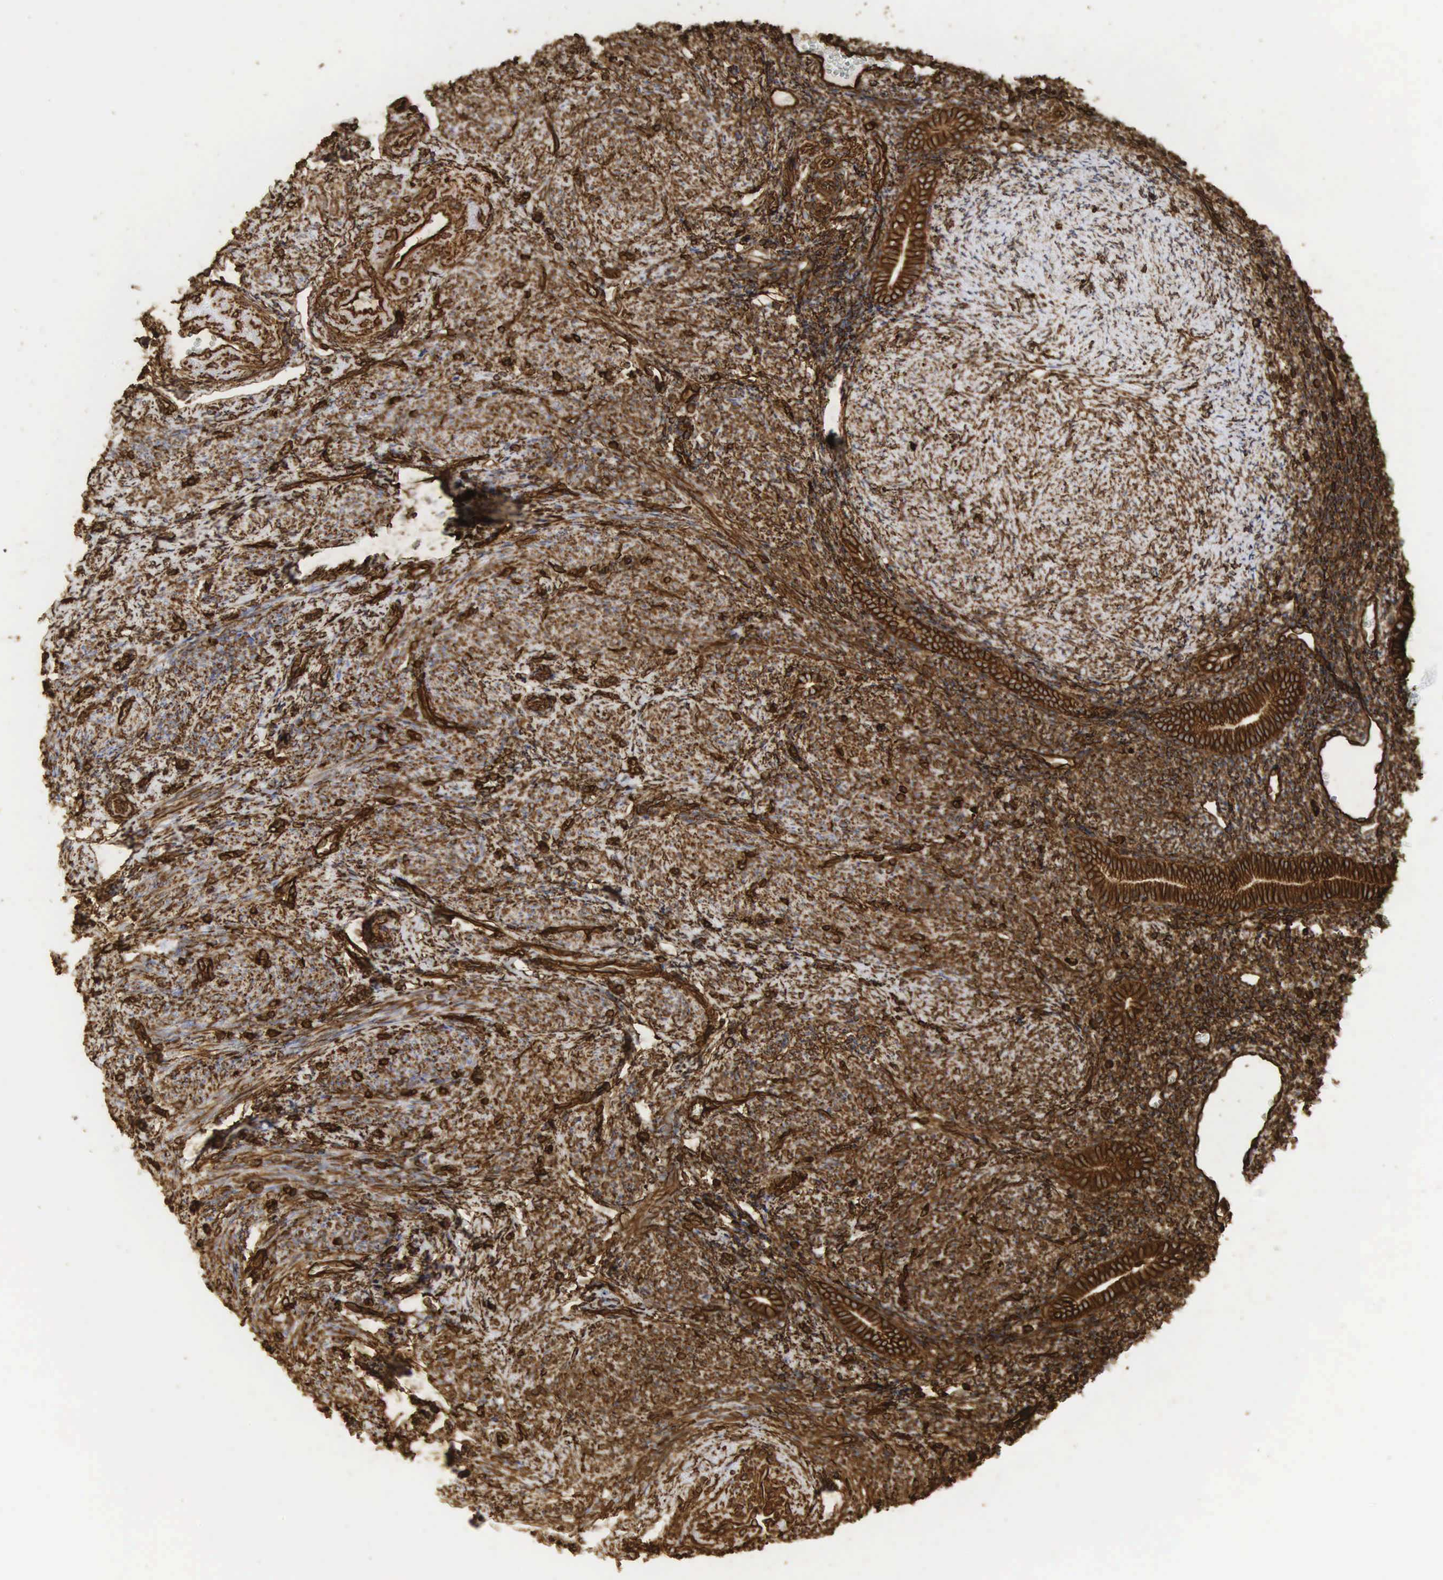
{"staining": {"intensity": "strong", "quantity": ">75%", "location": "cytoplasmic/membranous"}, "tissue": "endometrium", "cell_type": "Cells in endometrial stroma", "image_type": "normal", "snomed": [{"axis": "morphology", "description": "Normal tissue, NOS"}, {"axis": "morphology", "description": "Neoplasm, benign, NOS"}, {"axis": "topography", "description": "Uterus"}], "caption": "Cells in endometrial stroma display high levels of strong cytoplasmic/membranous expression in about >75% of cells in unremarkable endometrium.", "gene": "VIM", "patient": {"sex": "female", "age": 55}}